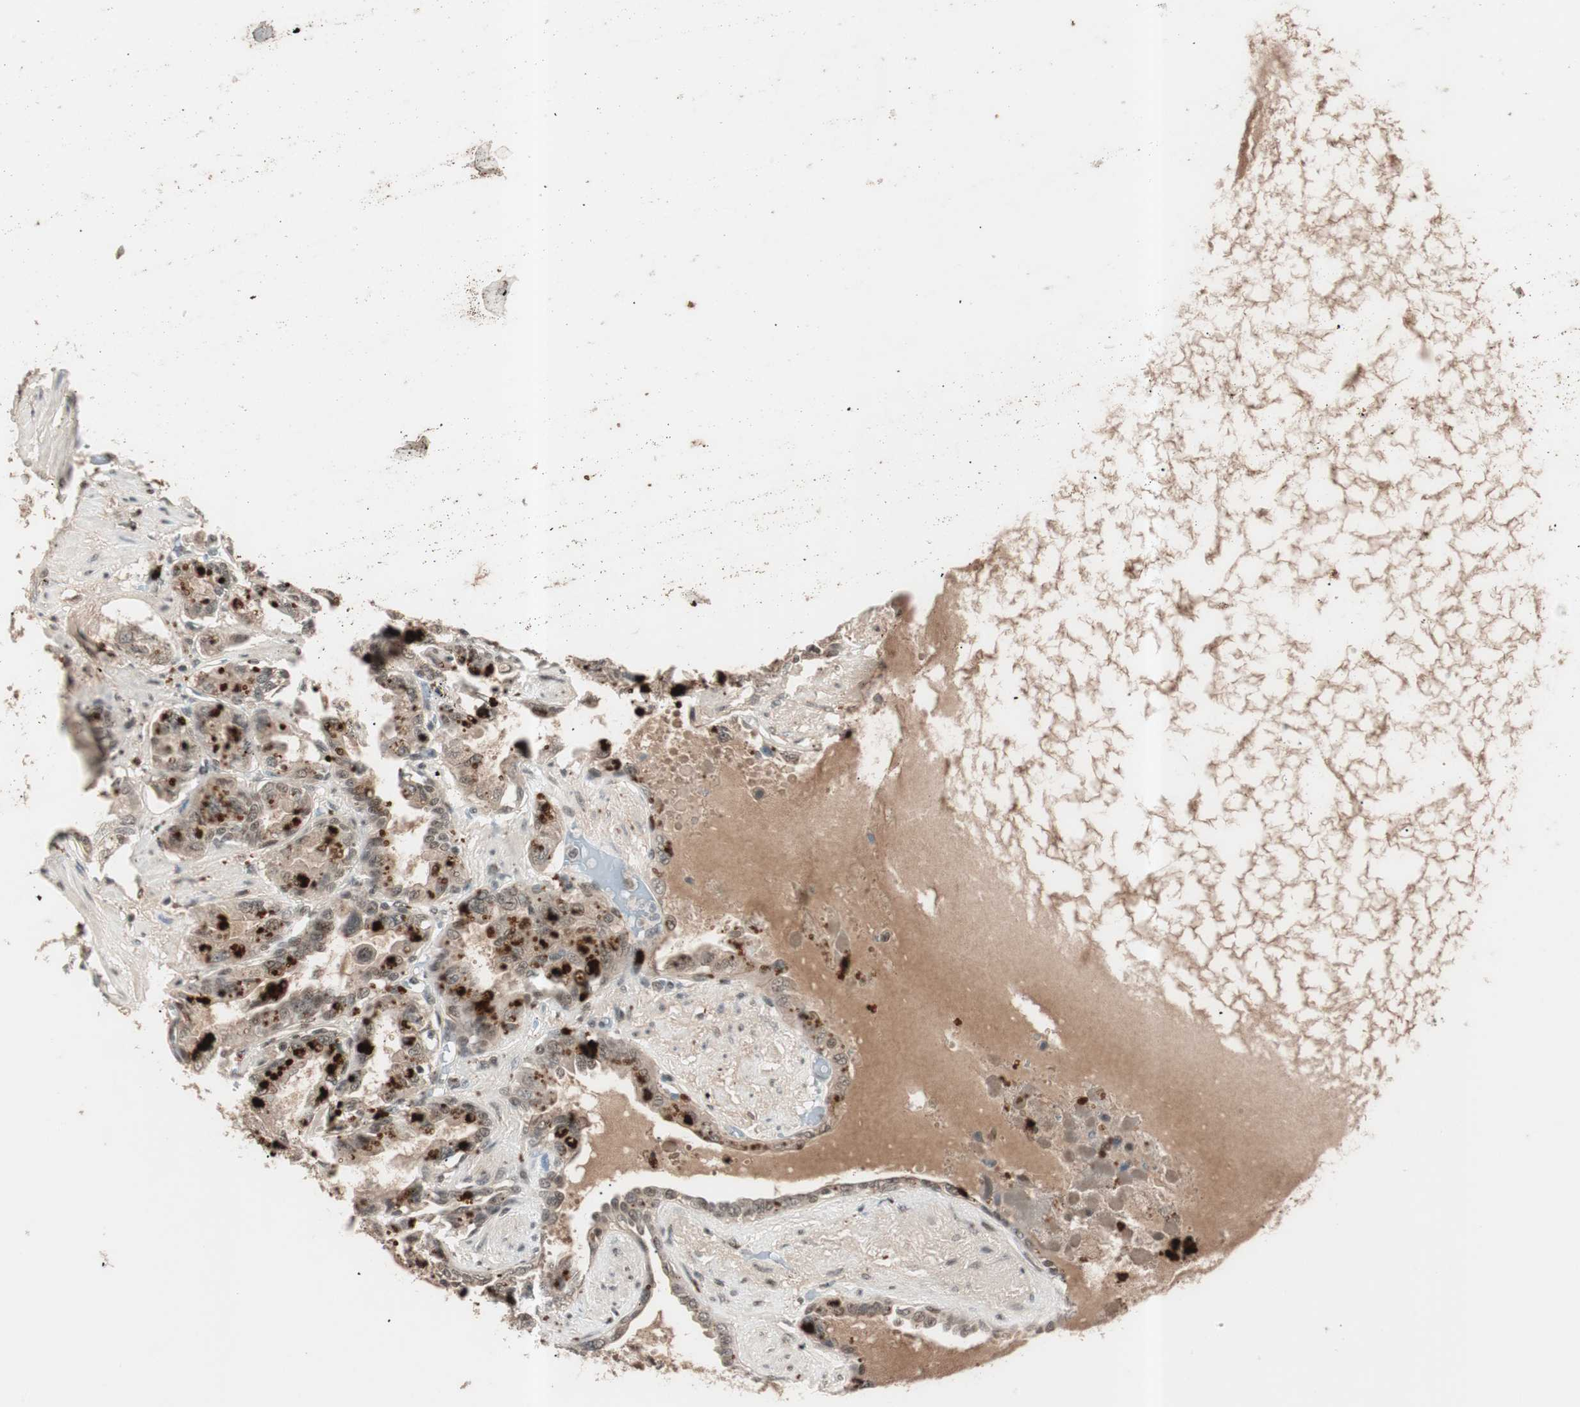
{"staining": {"intensity": "strong", "quantity": "25%-75%", "location": "cytoplasmic/membranous"}, "tissue": "seminal vesicle", "cell_type": "Glandular cells", "image_type": "normal", "snomed": [{"axis": "morphology", "description": "Normal tissue, NOS"}, {"axis": "topography", "description": "Seminal veicle"}], "caption": "This is an image of immunohistochemistry (IHC) staining of unremarkable seminal vesicle, which shows strong positivity in the cytoplasmic/membranous of glandular cells.", "gene": "NFRKB", "patient": {"sex": "male", "age": 61}}